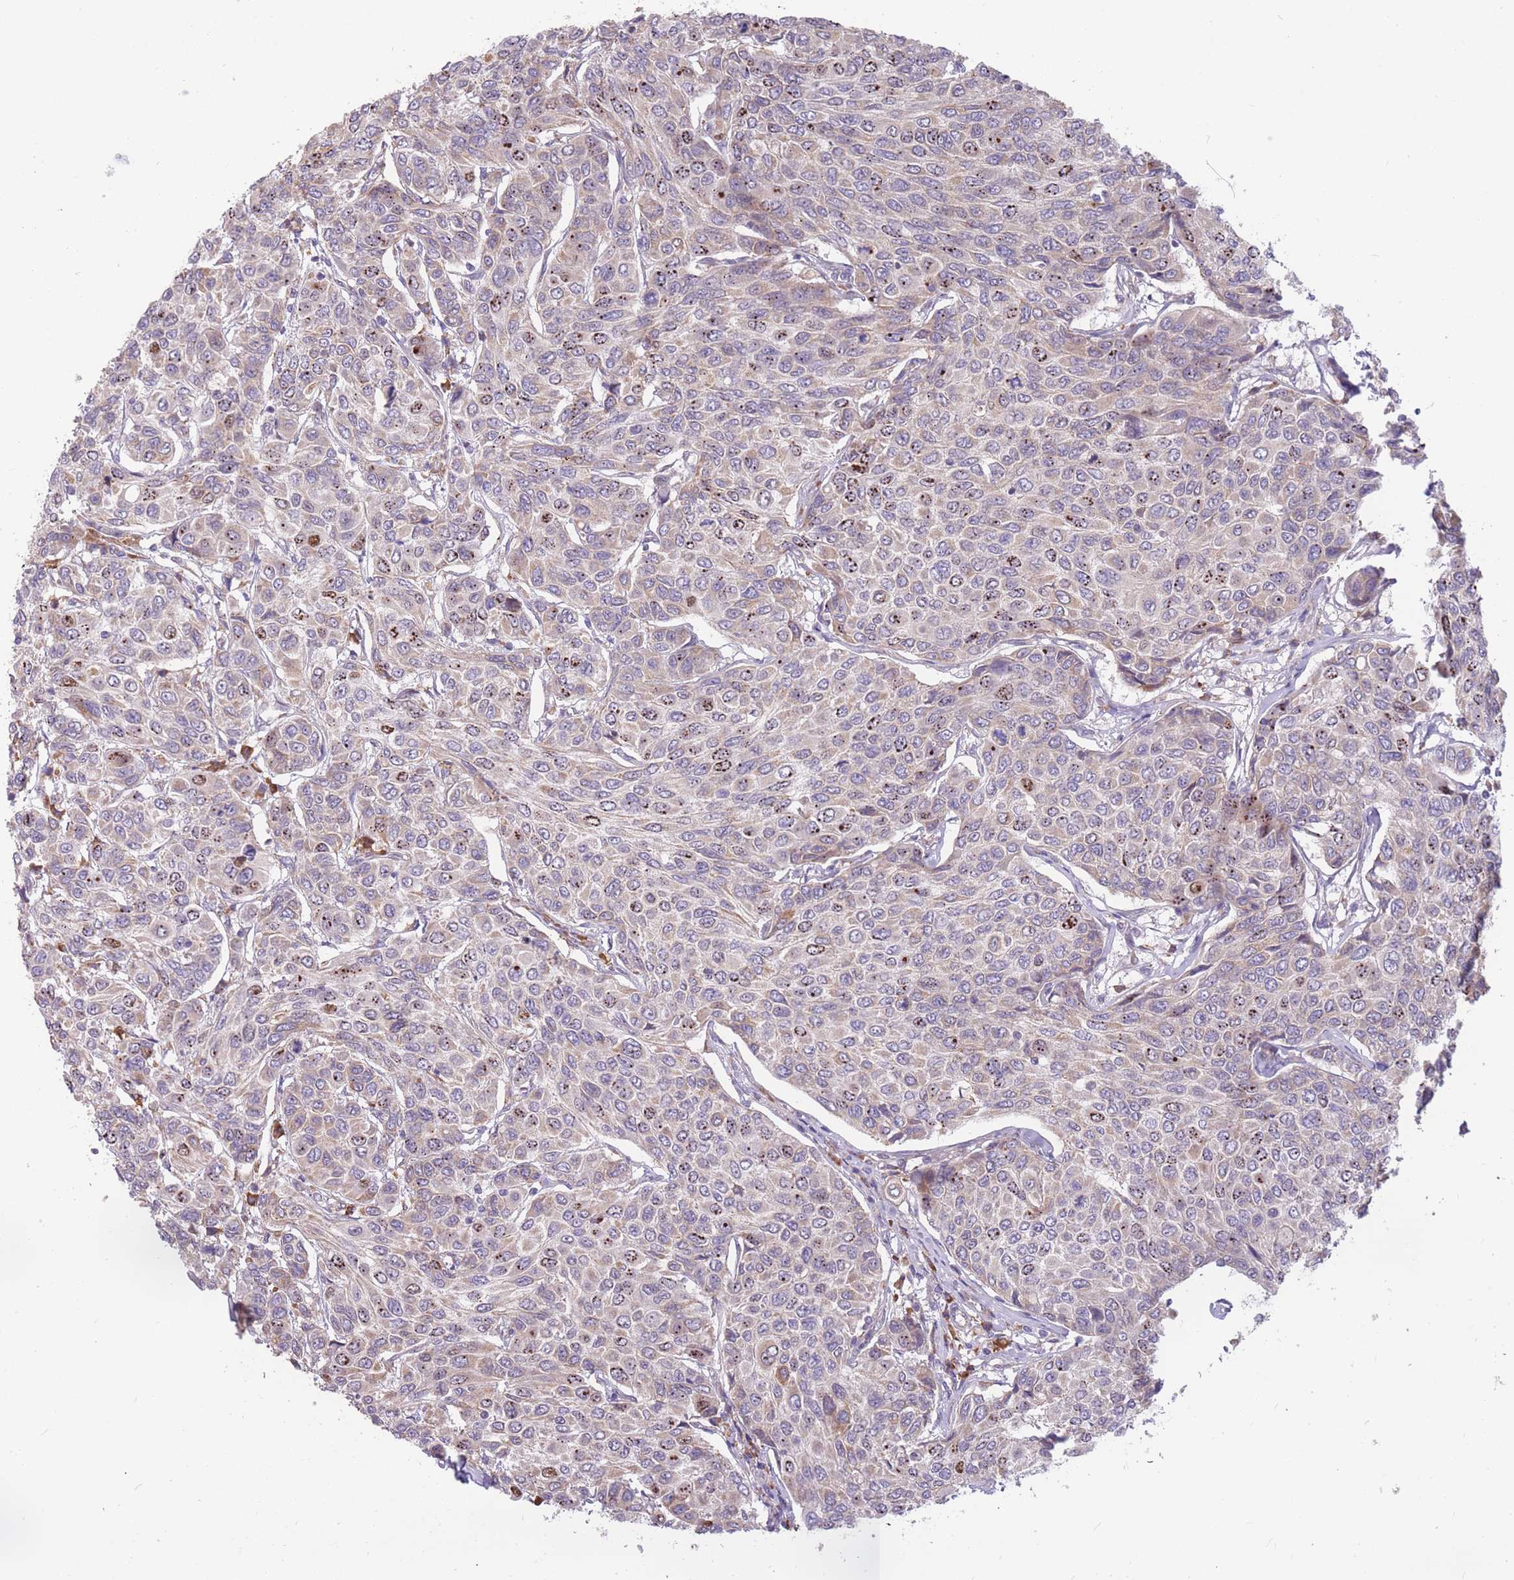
{"staining": {"intensity": "moderate", "quantity": "<25%", "location": "cytoplasmic/membranous"}, "tissue": "breast cancer", "cell_type": "Tumor cells", "image_type": "cancer", "snomed": [{"axis": "morphology", "description": "Duct carcinoma"}, {"axis": "topography", "description": "Breast"}], "caption": "IHC photomicrograph of human breast cancer stained for a protein (brown), which reveals low levels of moderate cytoplasmic/membranous expression in about <25% of tumor cells.", "gene": "TRAPPC5", "patient": {"sex": "female", "age": 55}}